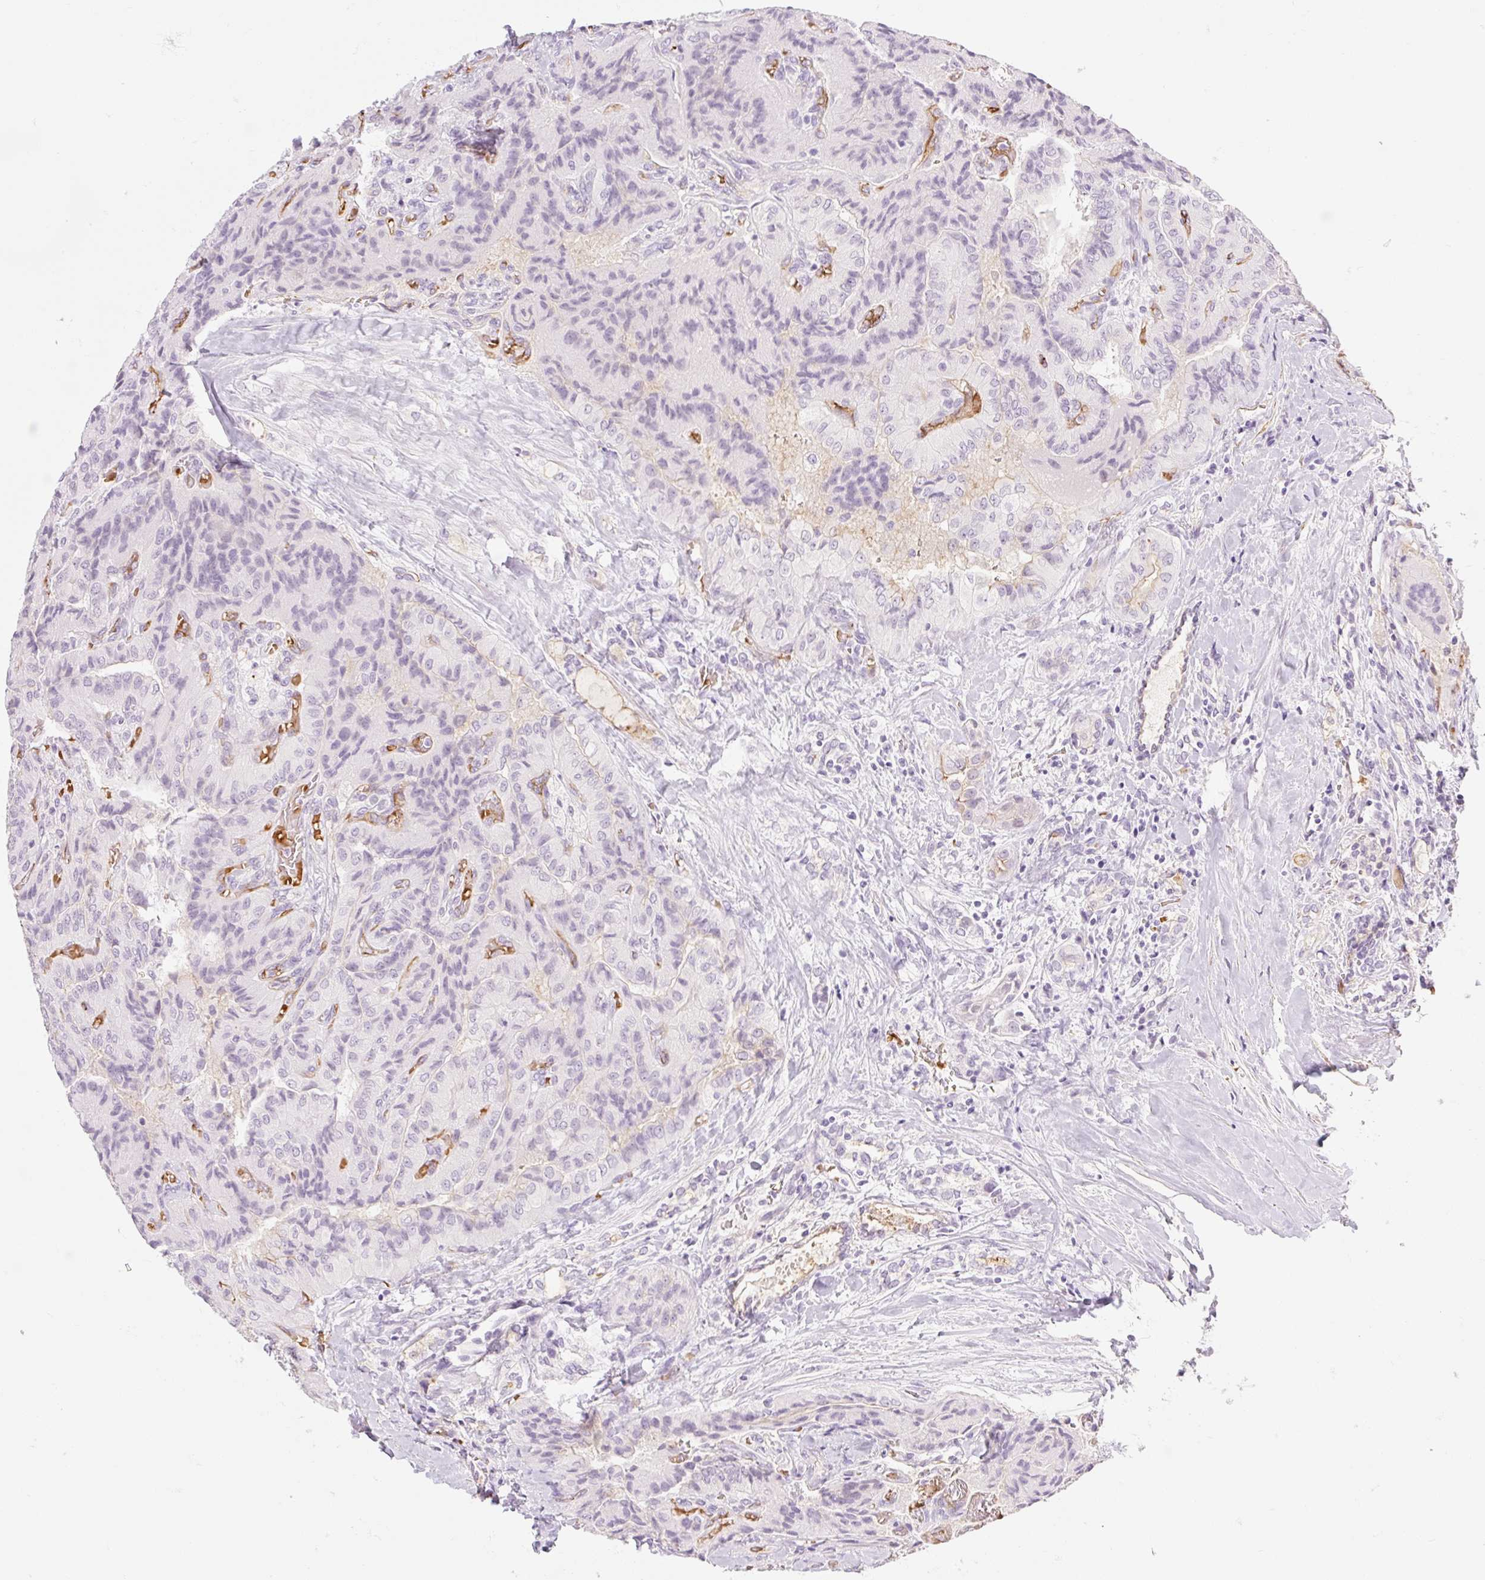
{"staining": {"intensity": "negative", "quantity": "none", "location": "none"}, "tissue": "thyroid cancer", "cell_type": "Tumor cells", "image_type": "cancer", "snomed": [{"axis": "morphology", "description": "Normal tissue, NOS"}, {"axis": "morphology", "description": "Papillary adenocarcinoma, NOS"}, {"axis": "topography", "description": "Thyroid gland"}], "caption": "Micrograph shows no significant protein expression in tumor cells of thyroid cancer (papillary adenocarcinoma). (Brightfield microscopy of DAB (3,3'-diaminobenzidine) immunohistochemistry at high magnification).", "gene": "TAF1L", "patient": {"sex": "female", "age": 59}}